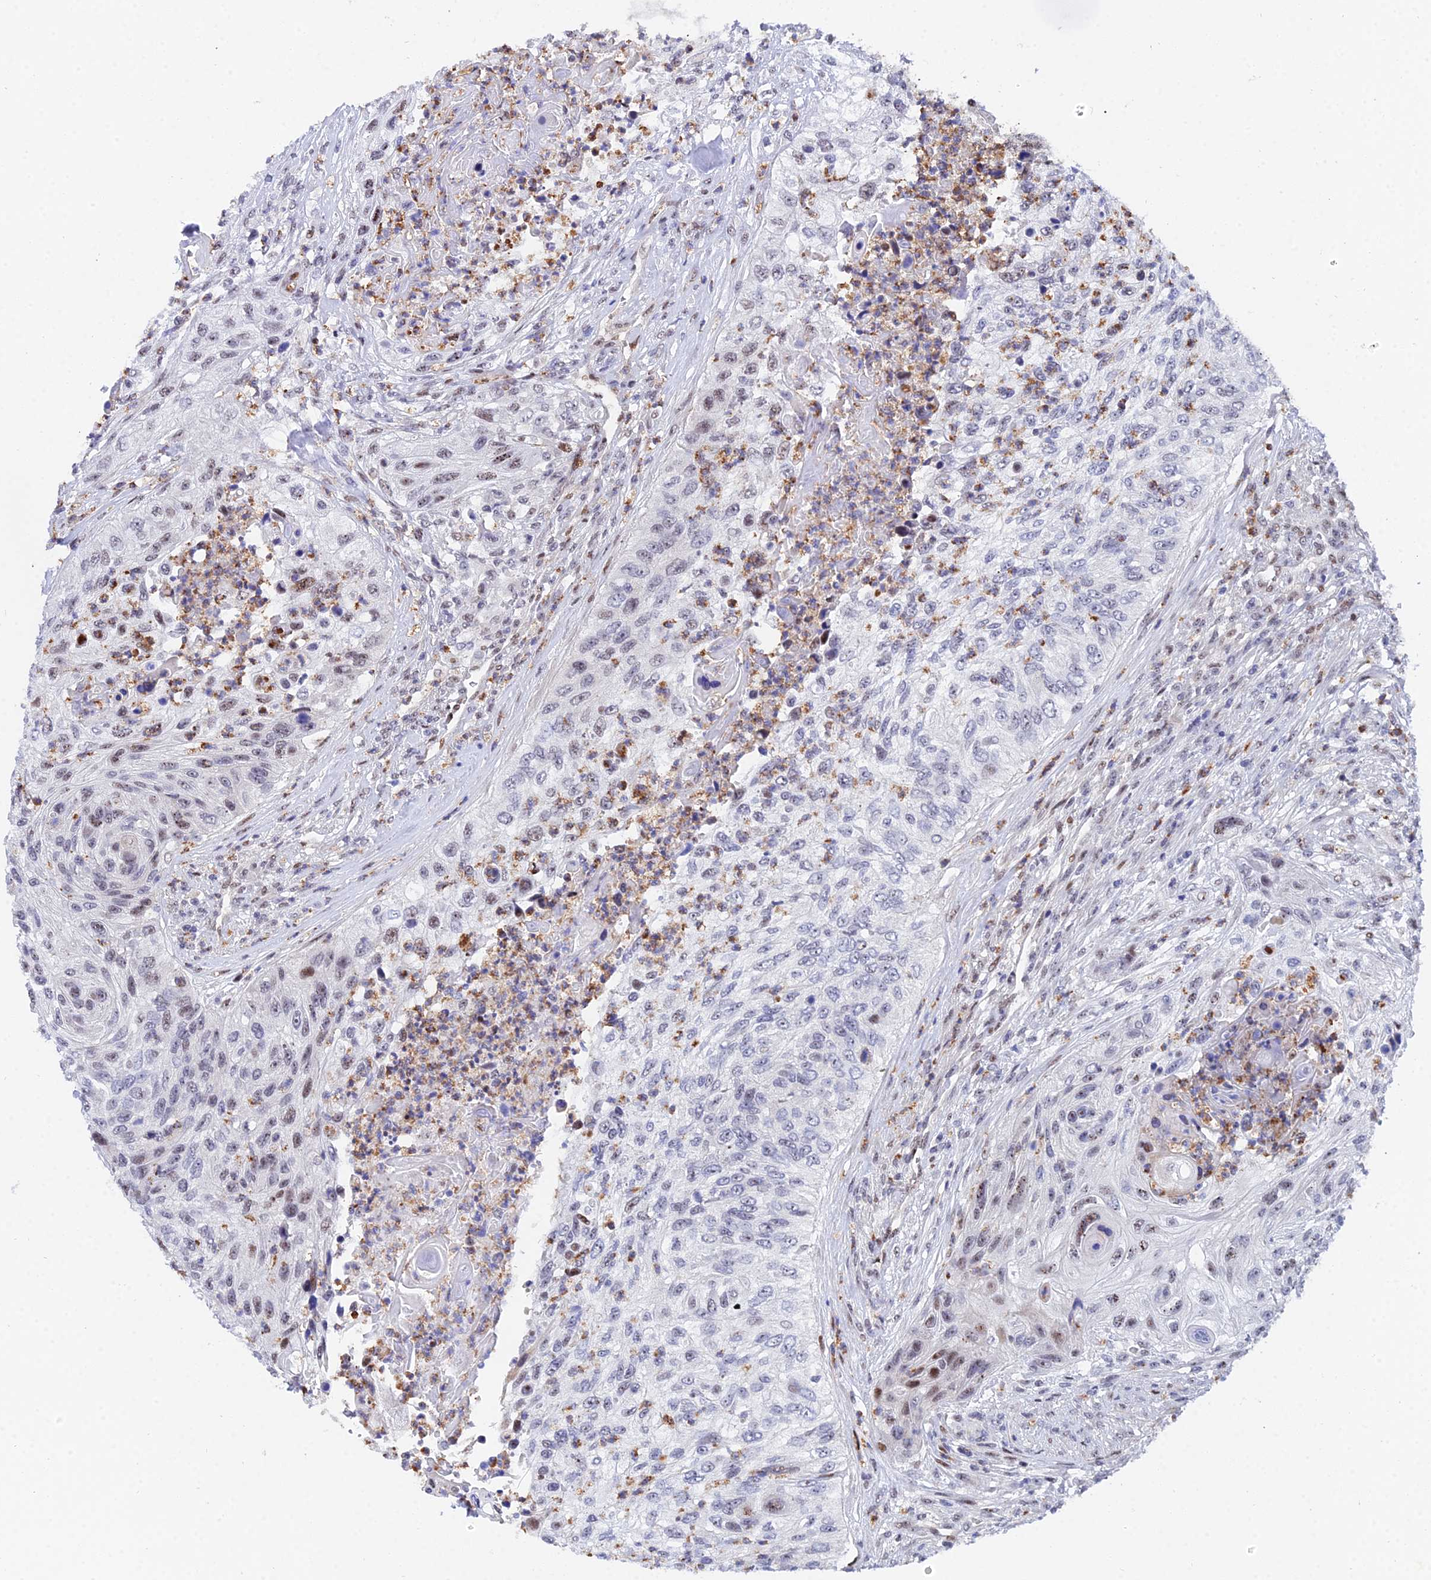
{"staining": {"intensity": "moderate", "quantity": "<25%", "location": "nuclear"}, "tissue": "urothelial cancer", "cell_type": "Tumor cells", "image_type": "cancer", "snomed": [{"axis": "morphology", "description": "Urothelial carcinoma, High grade"}, {"axis": "topography", "description": "Urinary bladder"}], "caption": "High-grade urothelial carcinoma stained with DAB (3,3'-diaminobenzidine) immunohistochemistry (IHC) demonstrates low levels of moderate nuclear positivity in approximately <25% of tumor cells.", "gene": "TIFA", "patient": {"sex": "female", "age": 60}}